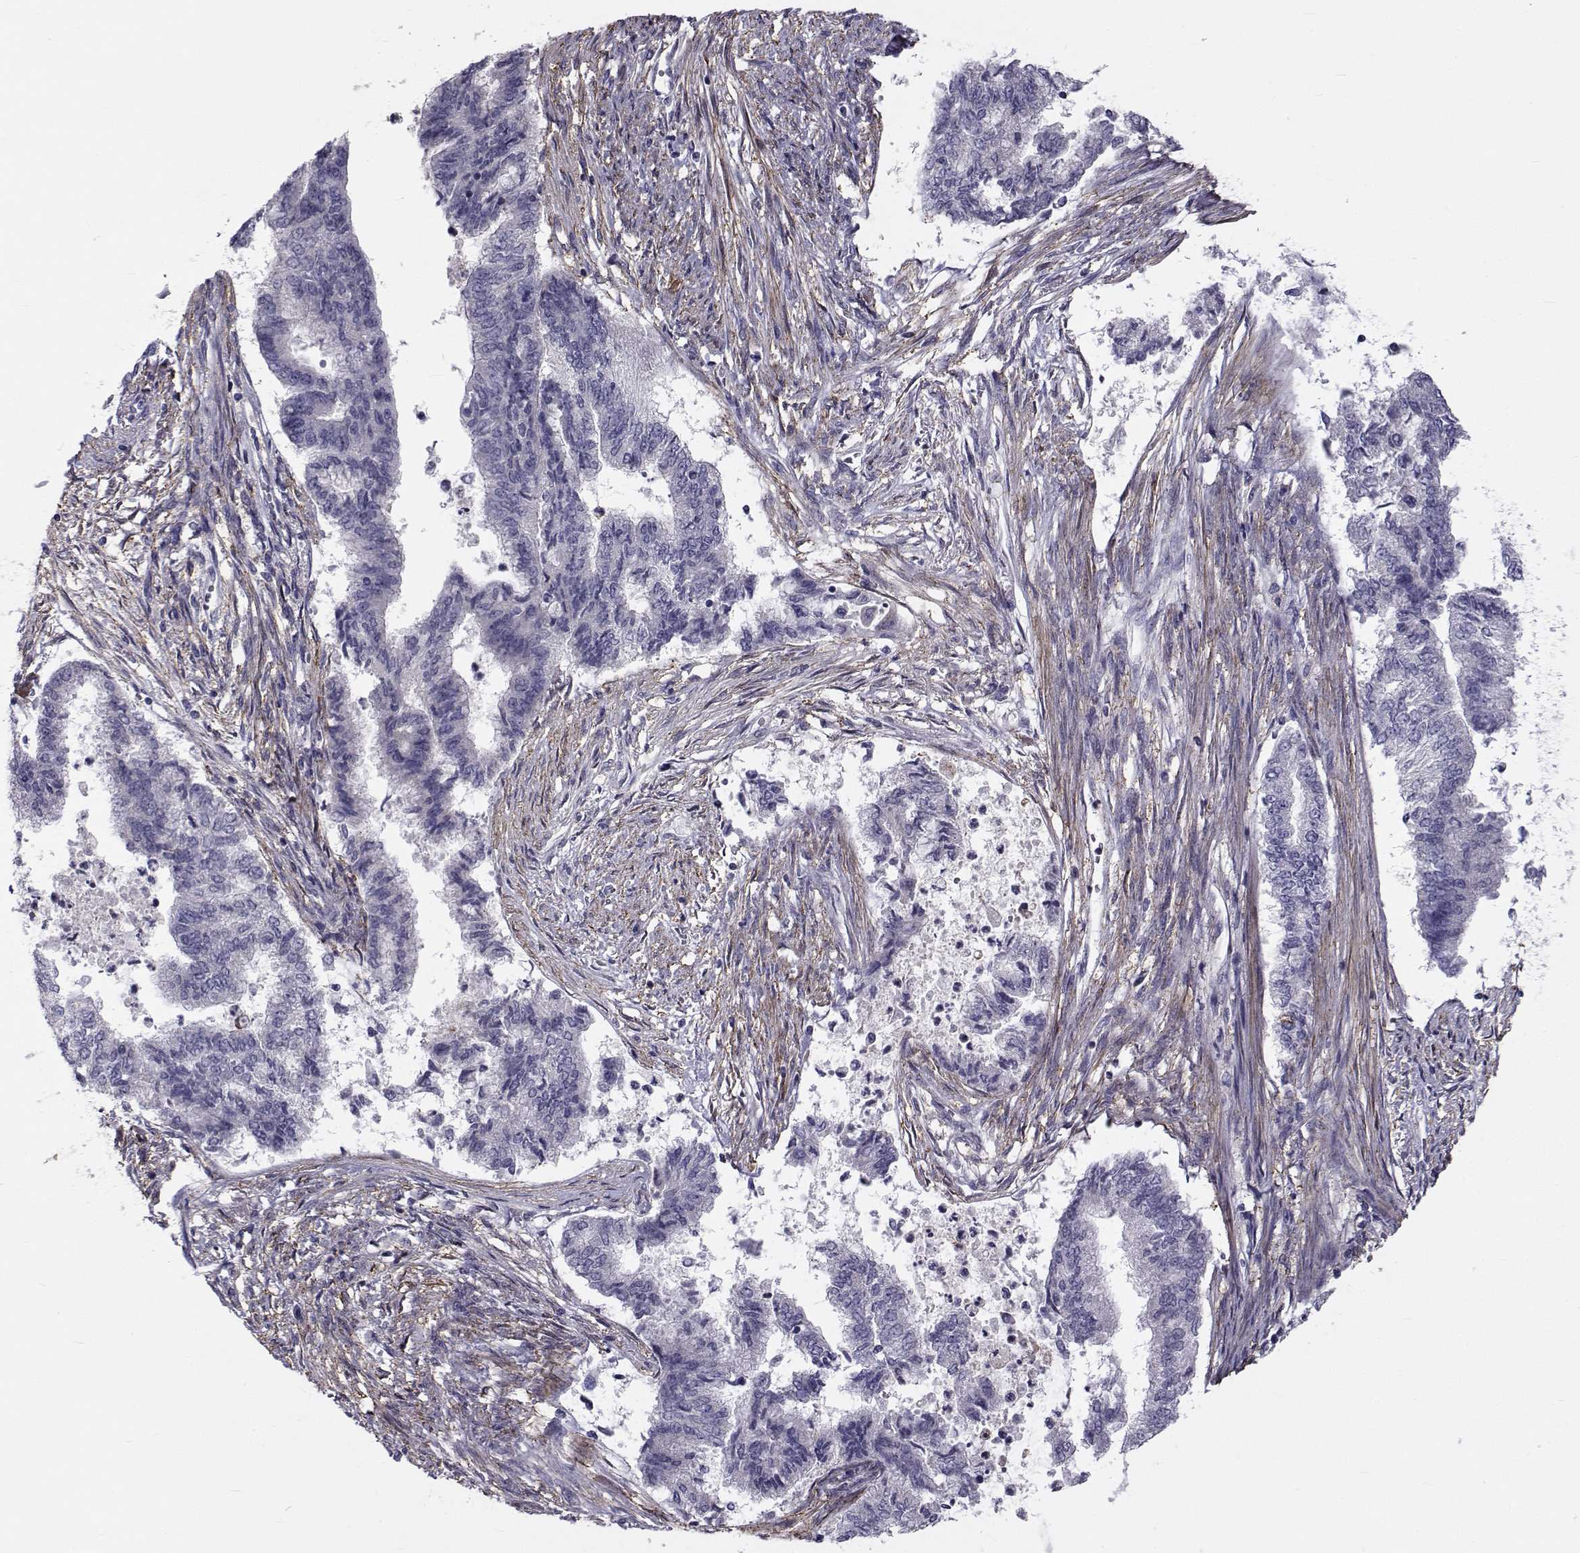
{"staining": {"intensity": "negative", "quantity": "none", "location": "none"}, "tissue": "endometrial cancer", "cell_type": "Tumor cells", "image_type": "cancer", "snomed": [{"axis": "morphology", "description": "Adenocarcinoma, NOS"}, {"axis": "topography", "description": "Endometrium"}], "caption": "A micrograph of human endometrial cancer (adenocarcinoma) is negative for staining in tumor cells.", "gene": "LRRC27", "patient": {"sex": "female", "age": 65}}